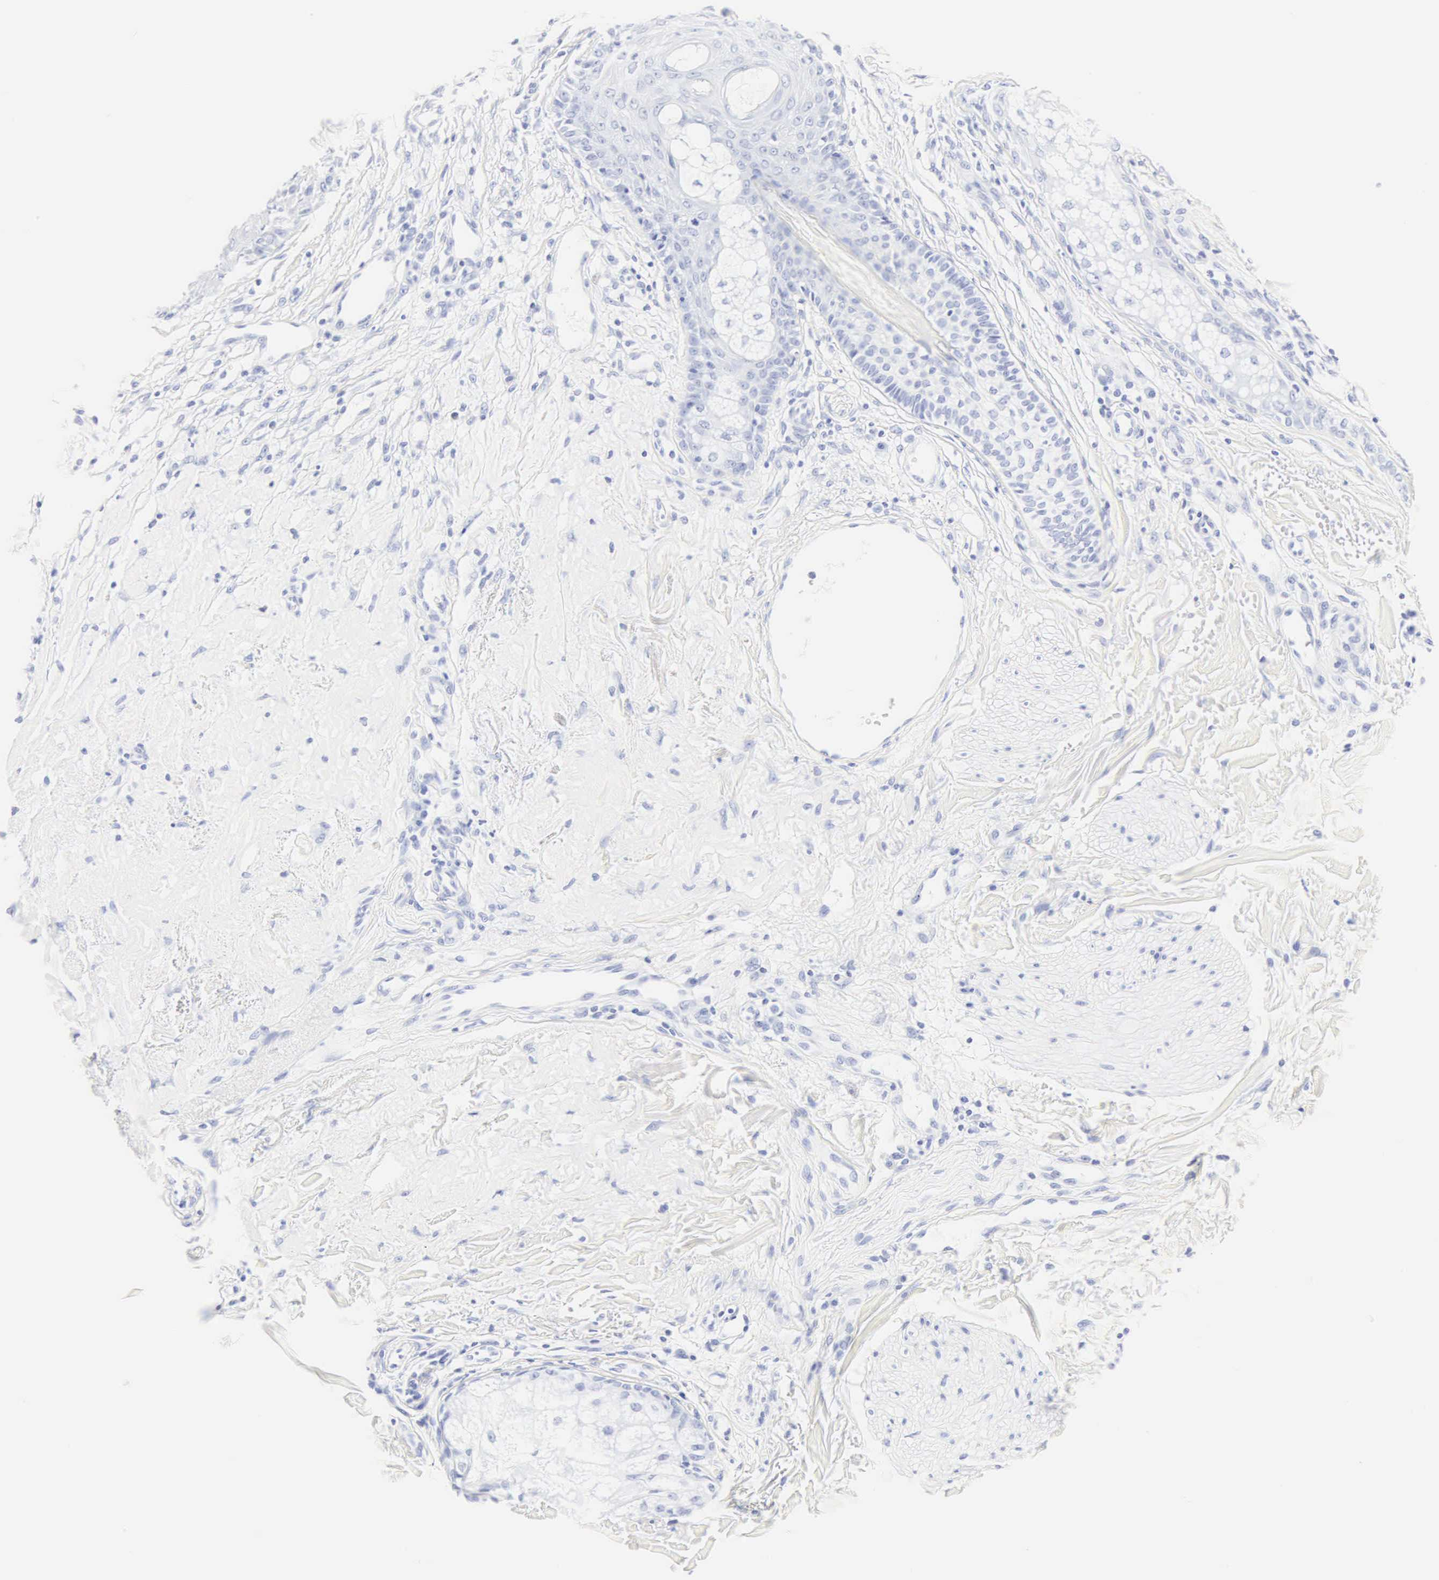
{"staining": {"intensity": "negative", "quantity": "none", "location": "none"}, "tissue": "skin cancer", "cell_type": "Tumor cells", "image_type": "cancer", "snomed": [{"axis": "morphology", "description": "Squamous cell carcinoma, NOS"}, {"axis": "topography", "description": "Skin"}], "caption": "Immunohistochemistry (IHC) of human squamous cell carcinoma (skin) reveals no positivity in tumor cells. (DAB IHC visualized using brightfield microscopy, high magnification).", "gene": "CGB3", "patient": {"sex": "male", "age": 77}}